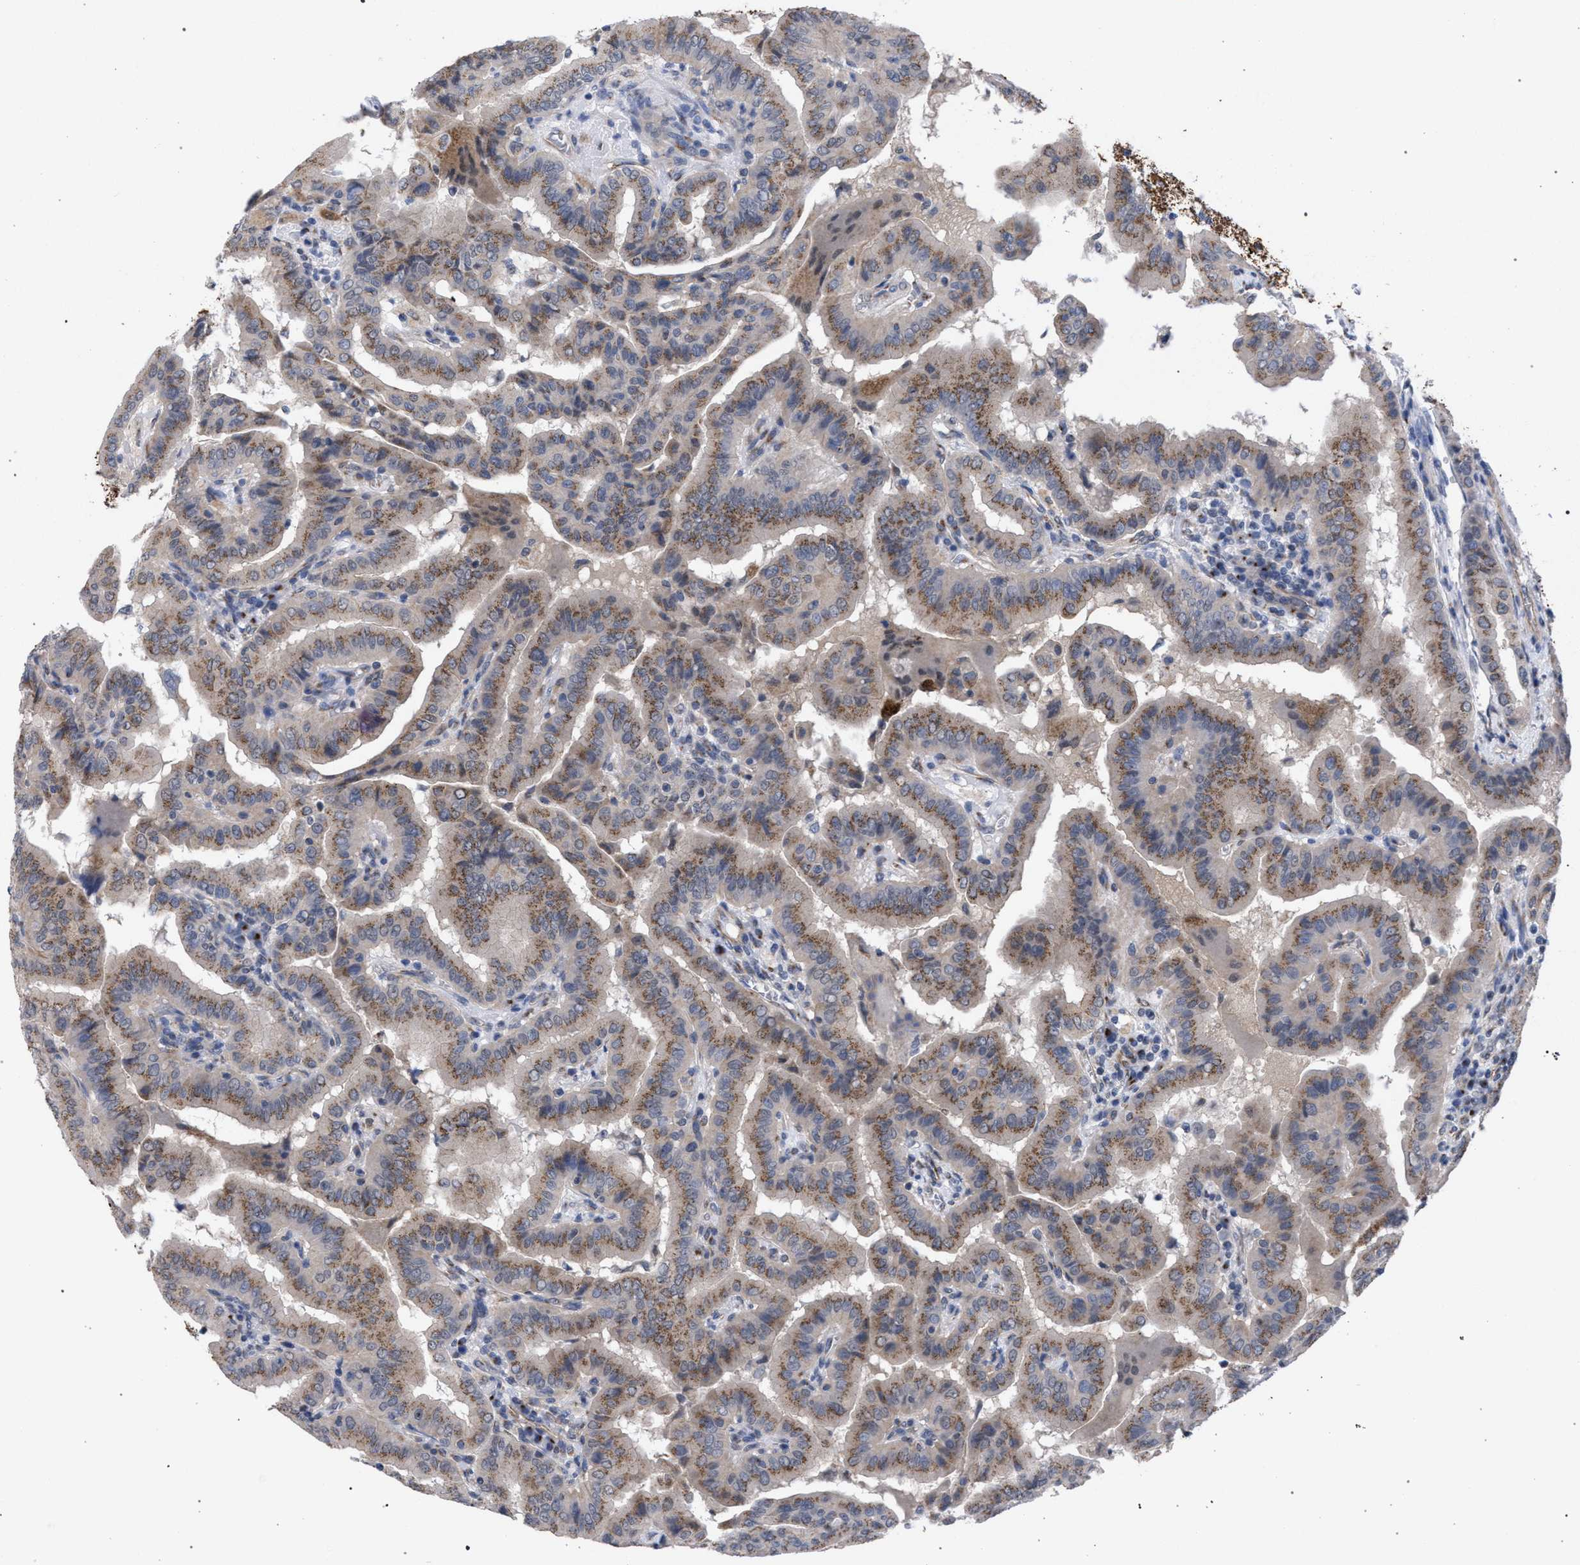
{"staining": {"intensity": "moderate", "quantity": ">75%", "location": "cytoplasmic/membranous"}, "tissue": "thyroid cancer", "cell_type": "Tumor cells", "image_type": "cancer", "snomed": [{"axis": "morphology", "description": "Papillary adenocarcinoma, NOS"}, {"axis": "topography", "description": "Thyroid gland"}], "caption": "The photomicrograph reveals a brown stain indicating the presence of a protein in the cytoplasmic/membranous of tumor cells in papillary adenocarcinoma (thyroid). The protein of interest is shown in brown color, while the nuclei are stained blue.", "gene": "GOLGA2", "patient": {"sex": "male", "age": 33}}